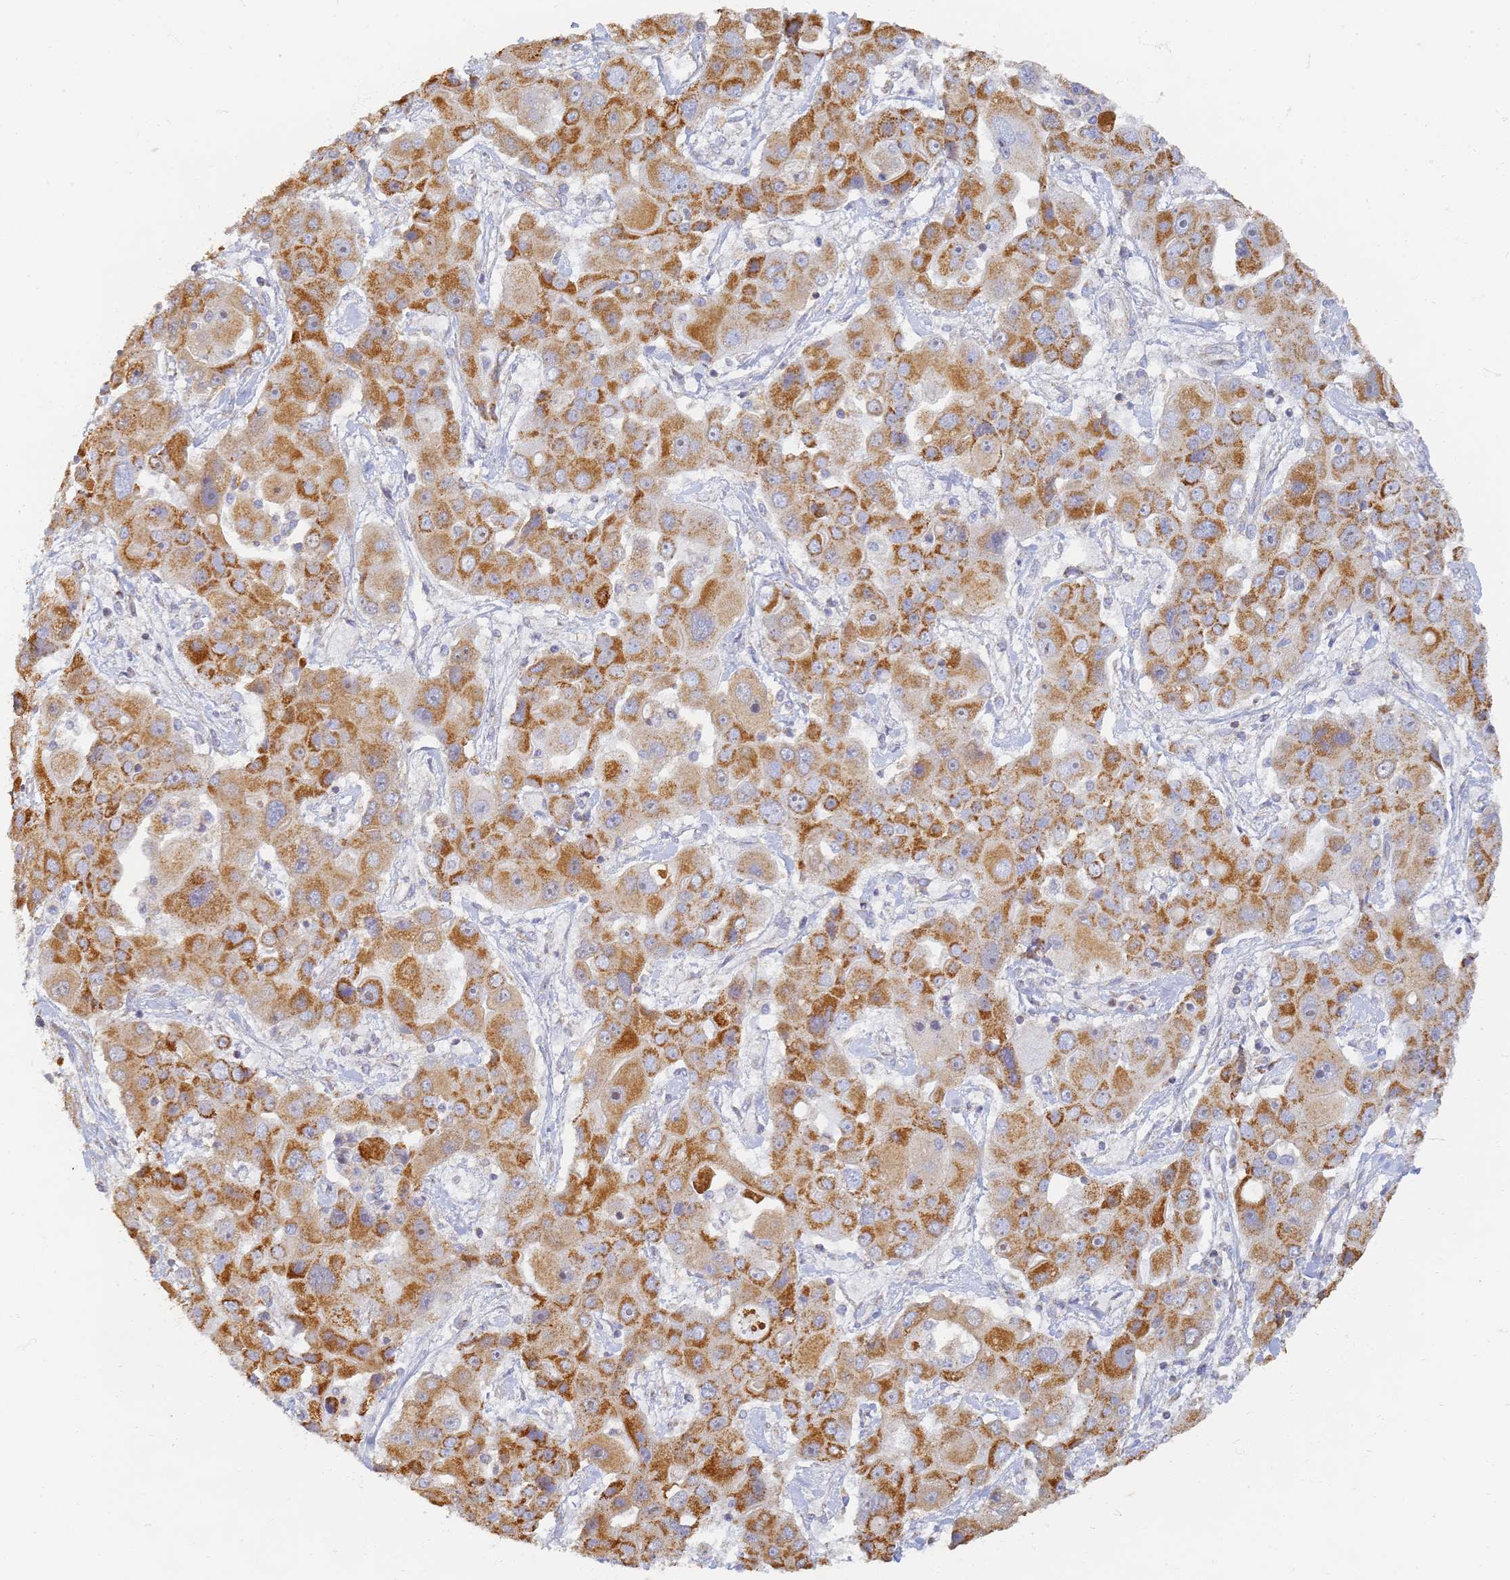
{"staining": {"intensity": "strong", "quantity": ">75%", "location": "cytoplasmic/membranous"}, "tissue": "liver cancer", "cell_type": "Tumor cells", "image_type": "cancer", "snomed": [{"axis": "morphology", "description": "Cholangiocarcinoma"}, {"axis": "topography", "description": "Liver"}], "caption": "Liver cancer (cholangiocarcinoma) tissue reveals strong cytoplasmic/membranous expression in approximately >75% of tumor cells, visualized by immunohistochemistry.", "gene": "UTP23", "patient": {"sex": "male", "age": 67}}